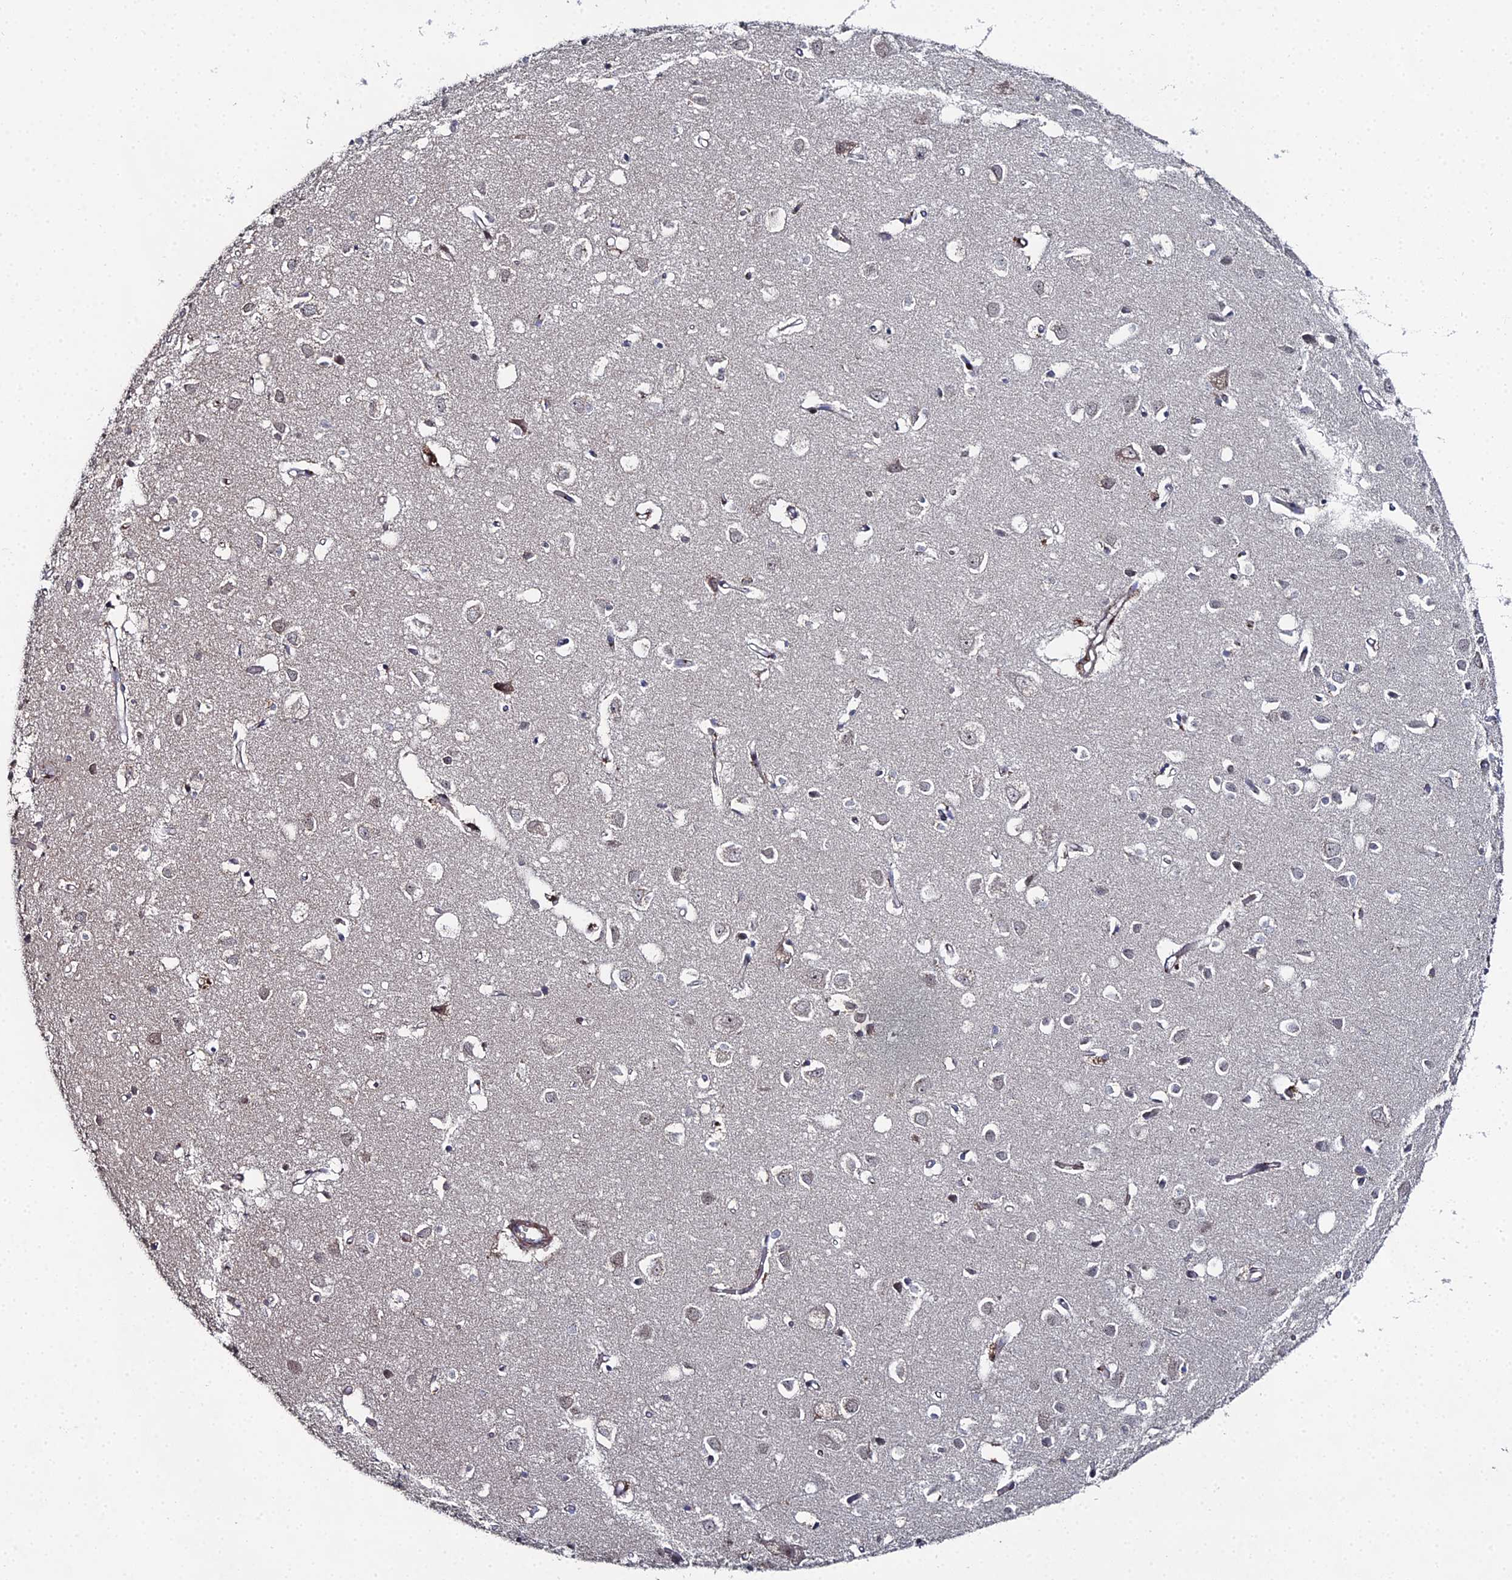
{"staining": {"intensity": "negative", "quantity": "none", "location": "none"}, "tissue": "cerebral cortex", "cell_type": "Endothelial cells", "image_type": "normal", "snomed": [{"axis": "morphology", "description": "Normal tissue, NOS"}, {"axis": "topography", "description": "Cerebral cortex"}], "caption": "Immunohistochemical staining of unremarkable cerebral cortex displays no significant expression in endothelial cells.", "gene": "SGMS1", "patient": {"sex": "female", "age": 64}}